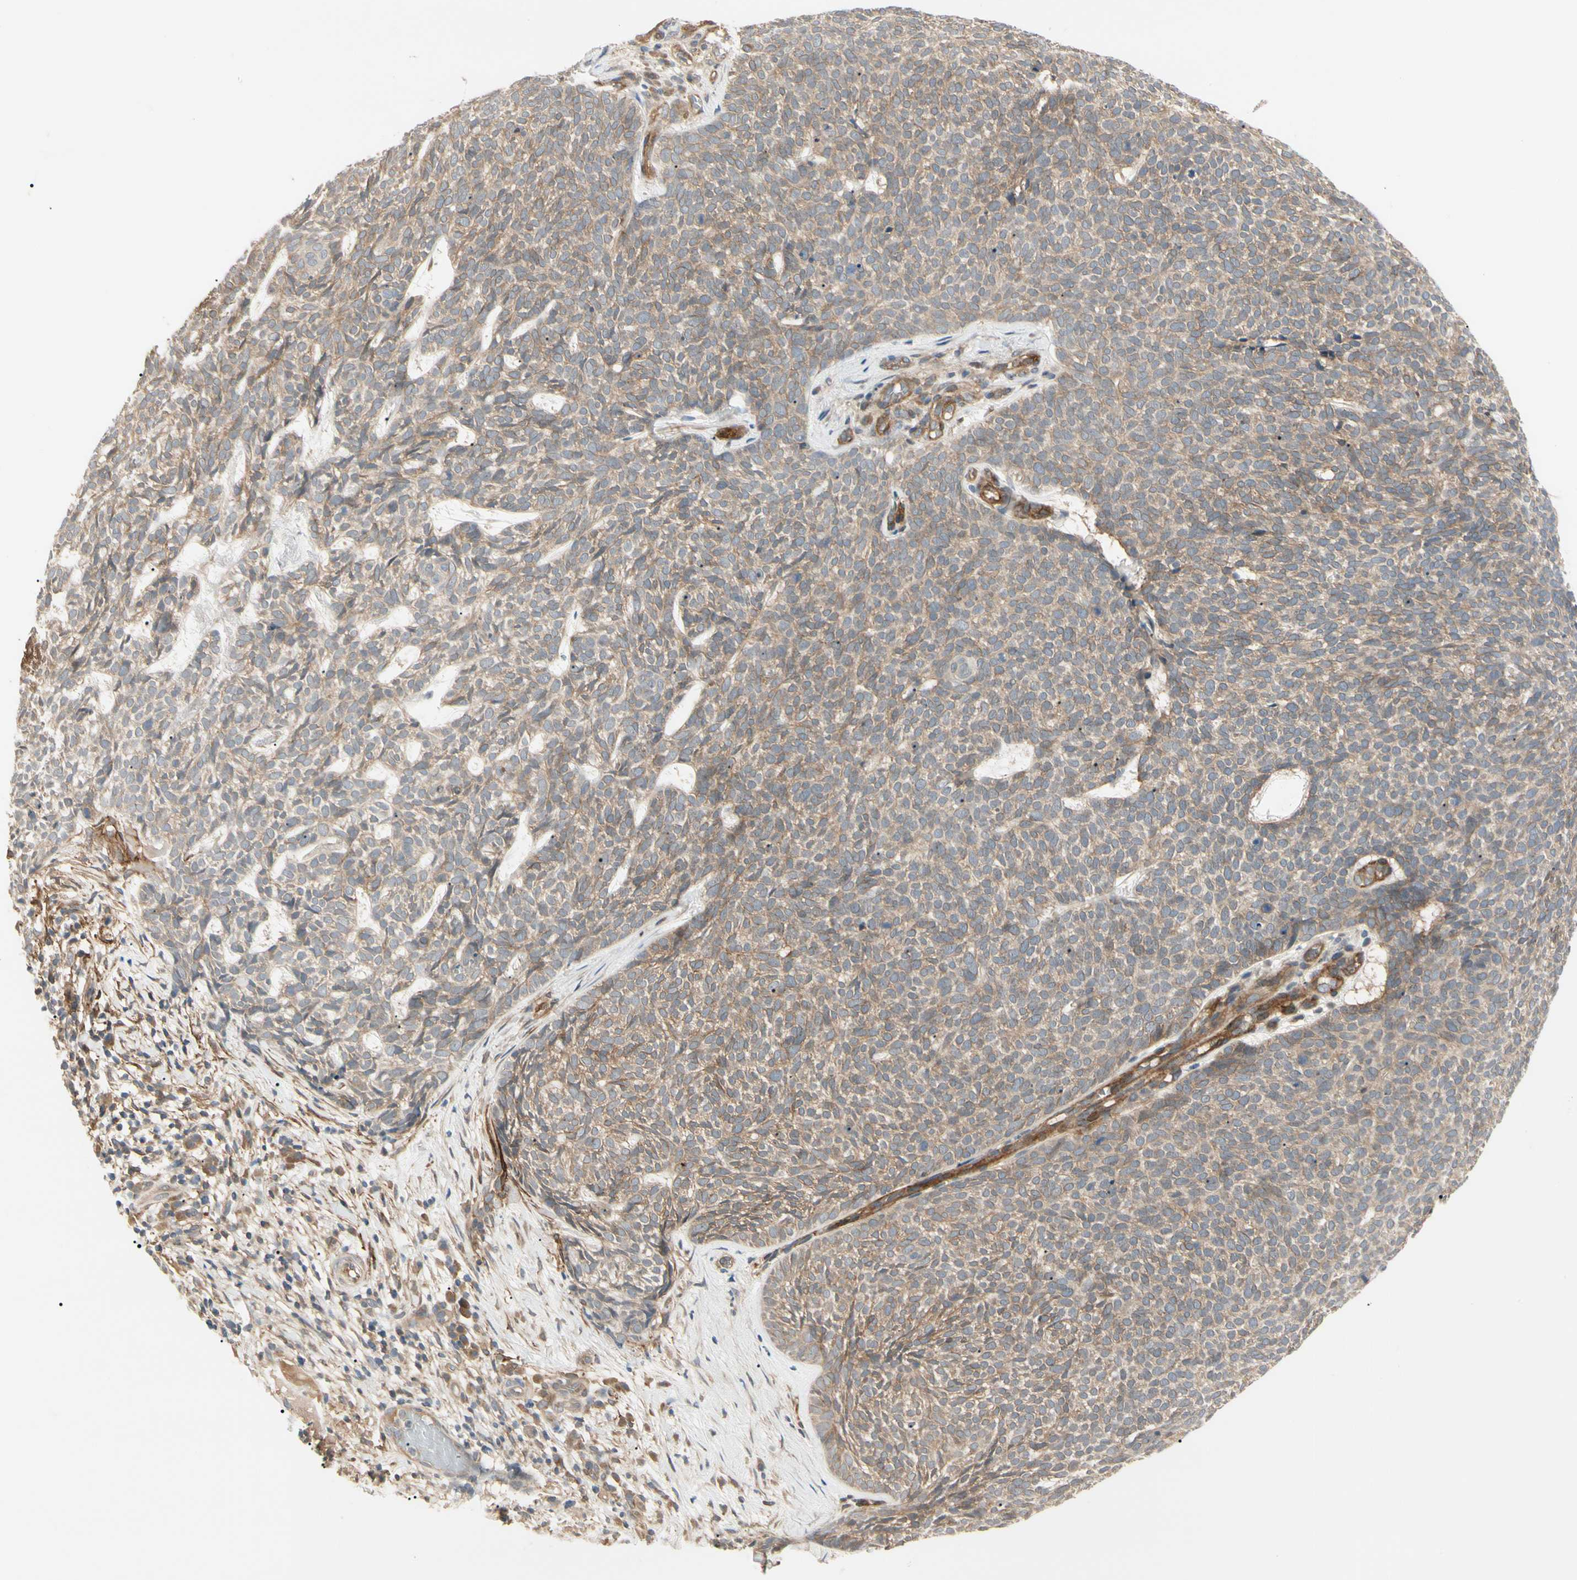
{"staining": {"intensity": "moderate", "quantity": ">75%", "location": "cytoplasmic/membranous"}, "tissue": "skin cancer", "cell_type": "Tumor cells", "image_type": "cancer", "snomed": [{"axis": "morphology", "description": "Basal cell carcinoma"}, {"axis": "topography", "description": "Skin"}], "caption": "Brown immunohistochemical staining in human skin cancer shows moderate cytoplasmic/membranous expression in approximately >75% of tumor cells.", "gene": "F2R", "patient": {"sex": "female", "age": 84}}